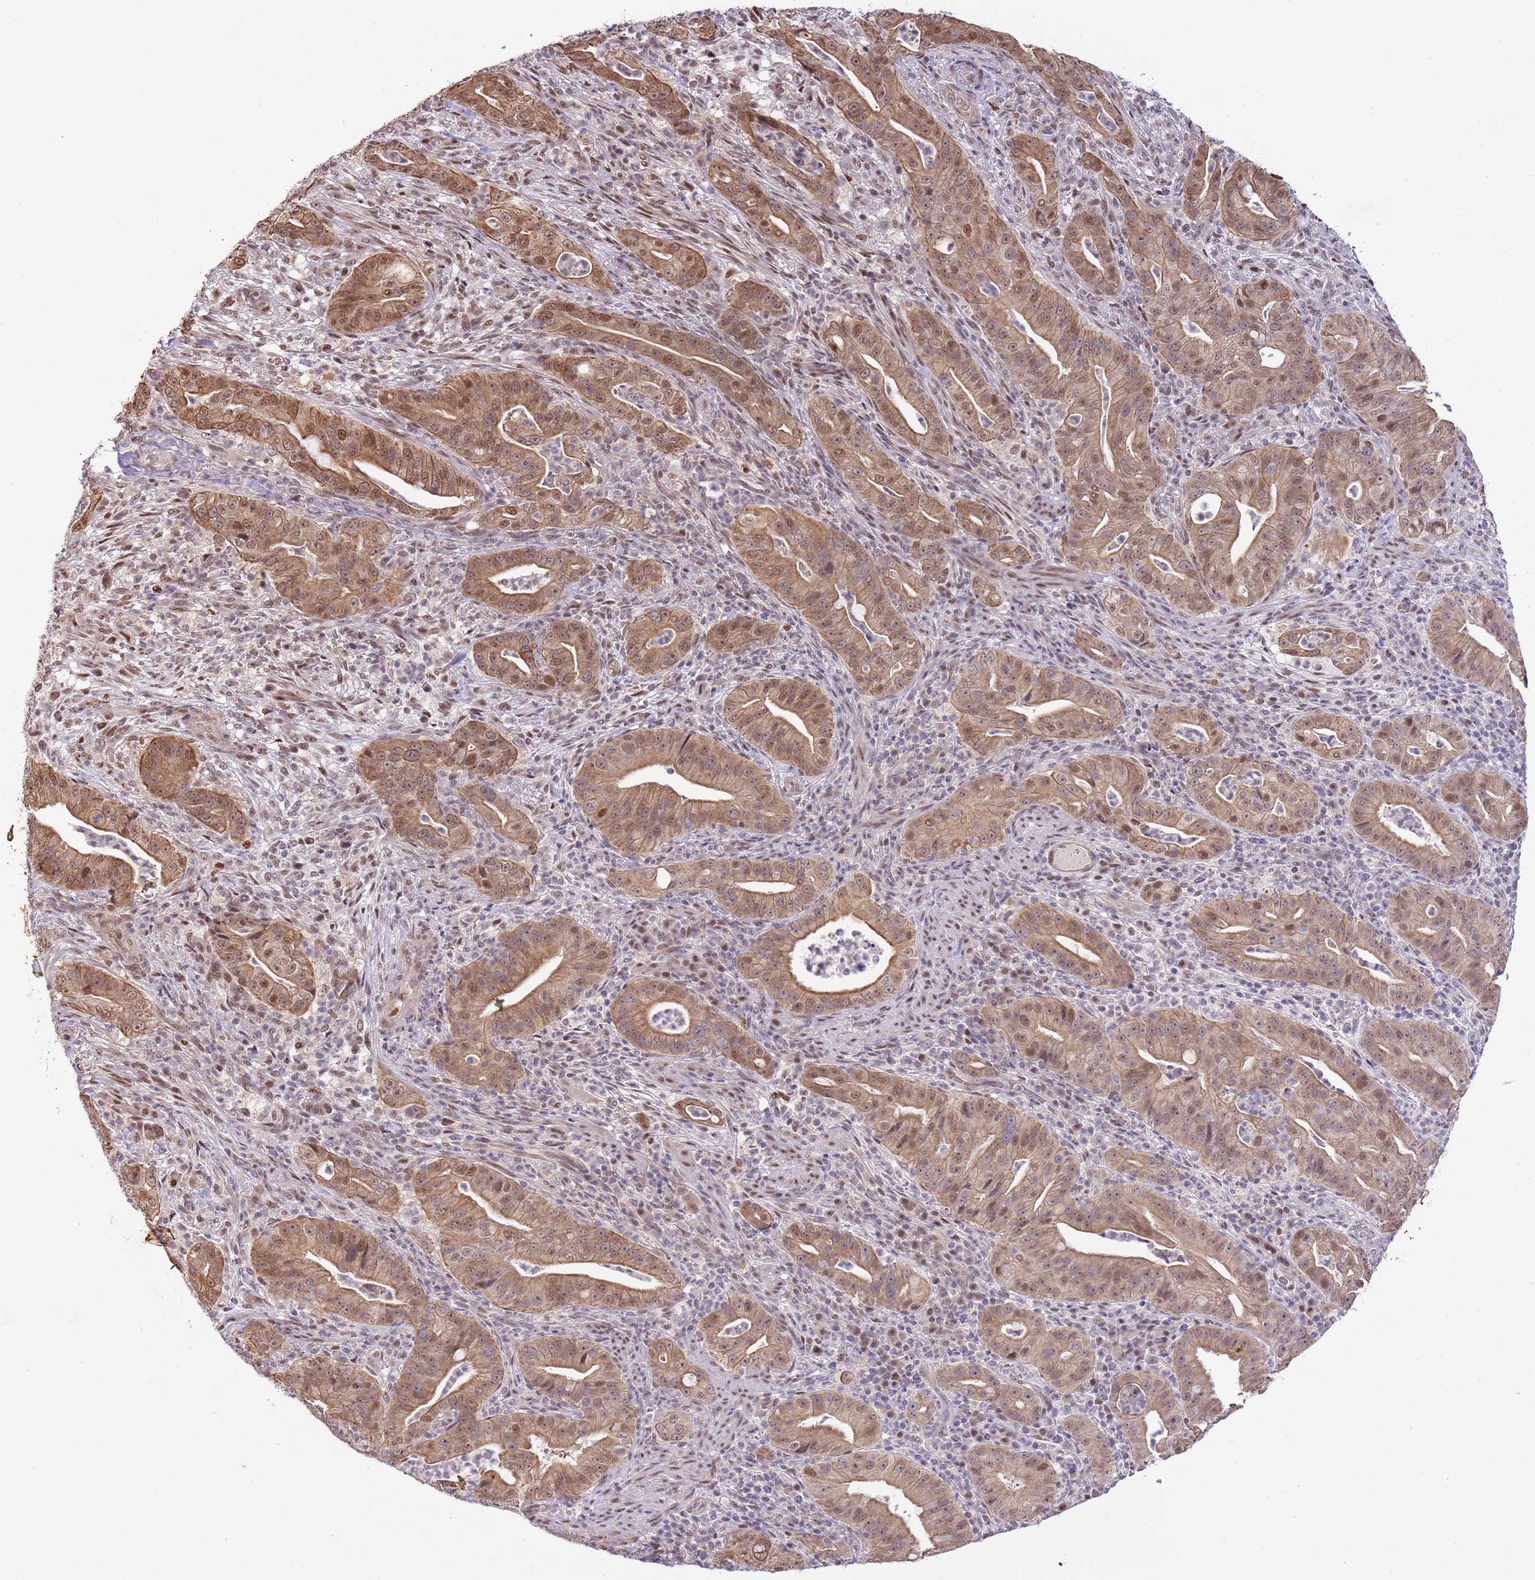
{"staining": {"intensity": "moderate", "quantity": ">75%", "location": "cytoplasmic/membranous,nuclear"}, "tissue": "pancreatic cancer", "cell_type": "Tumor cells", "image_type": "cancer", "snomed": [{"axis": "morphology", "description": "Adenocarcinoma, NOS"}, {"axis": "topography", "description": "Pancreas"}], "caption": "Immunohistochemical staining of human adenocarcinoma (pancreatic) reveals medium levels of moderate cytoplasmic/membranous and nuclear protein staining in approximately >75% of tumor cells.", "gene": "RFK", "patient": {"sex": "male", "age": 71}}